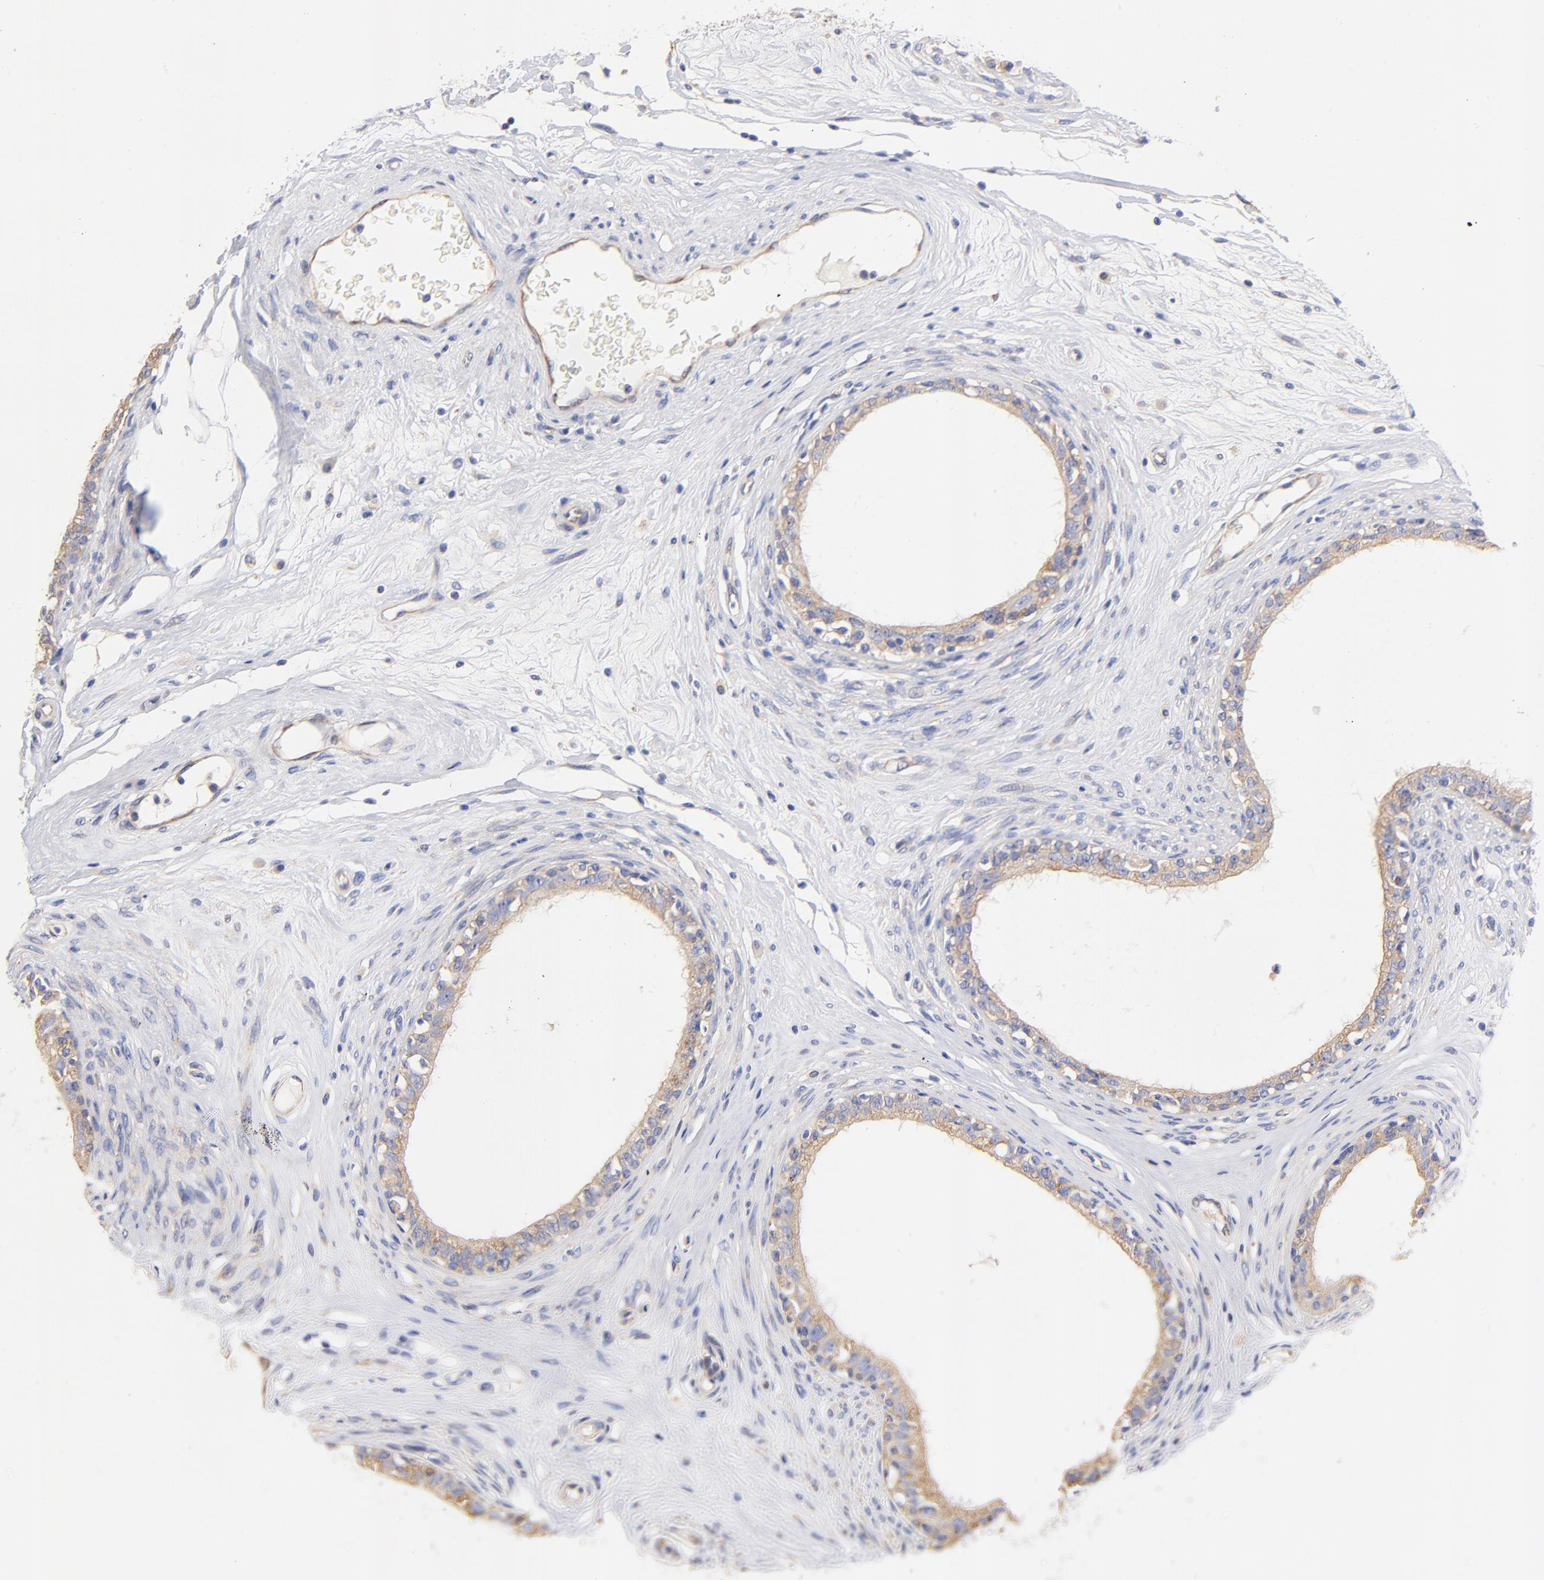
{"staining": {"intensity": "moderate", "quantity": ">75%", "location": "cytoplasmic/membranous"}, "tissue": "epididymis", "cell_type": "Glandular cells", "image_type": "normal", "snomed": [{"axis": "morphology", "description": "Normal tissue, NOS"}, {"axis": "morphology", "description": "Inflammation, NOS"}, {"axis": "topography", "description": "Epididymis"}], "caption": "Immunohistochemistry (IHC) of normal epididymis exhibits medium levels of moderate cytoplasmic/membranous positivity in about >75% of glandular cells.", "gene": "HS3ST1", "patient": {"sex": "male", "age": 84}}